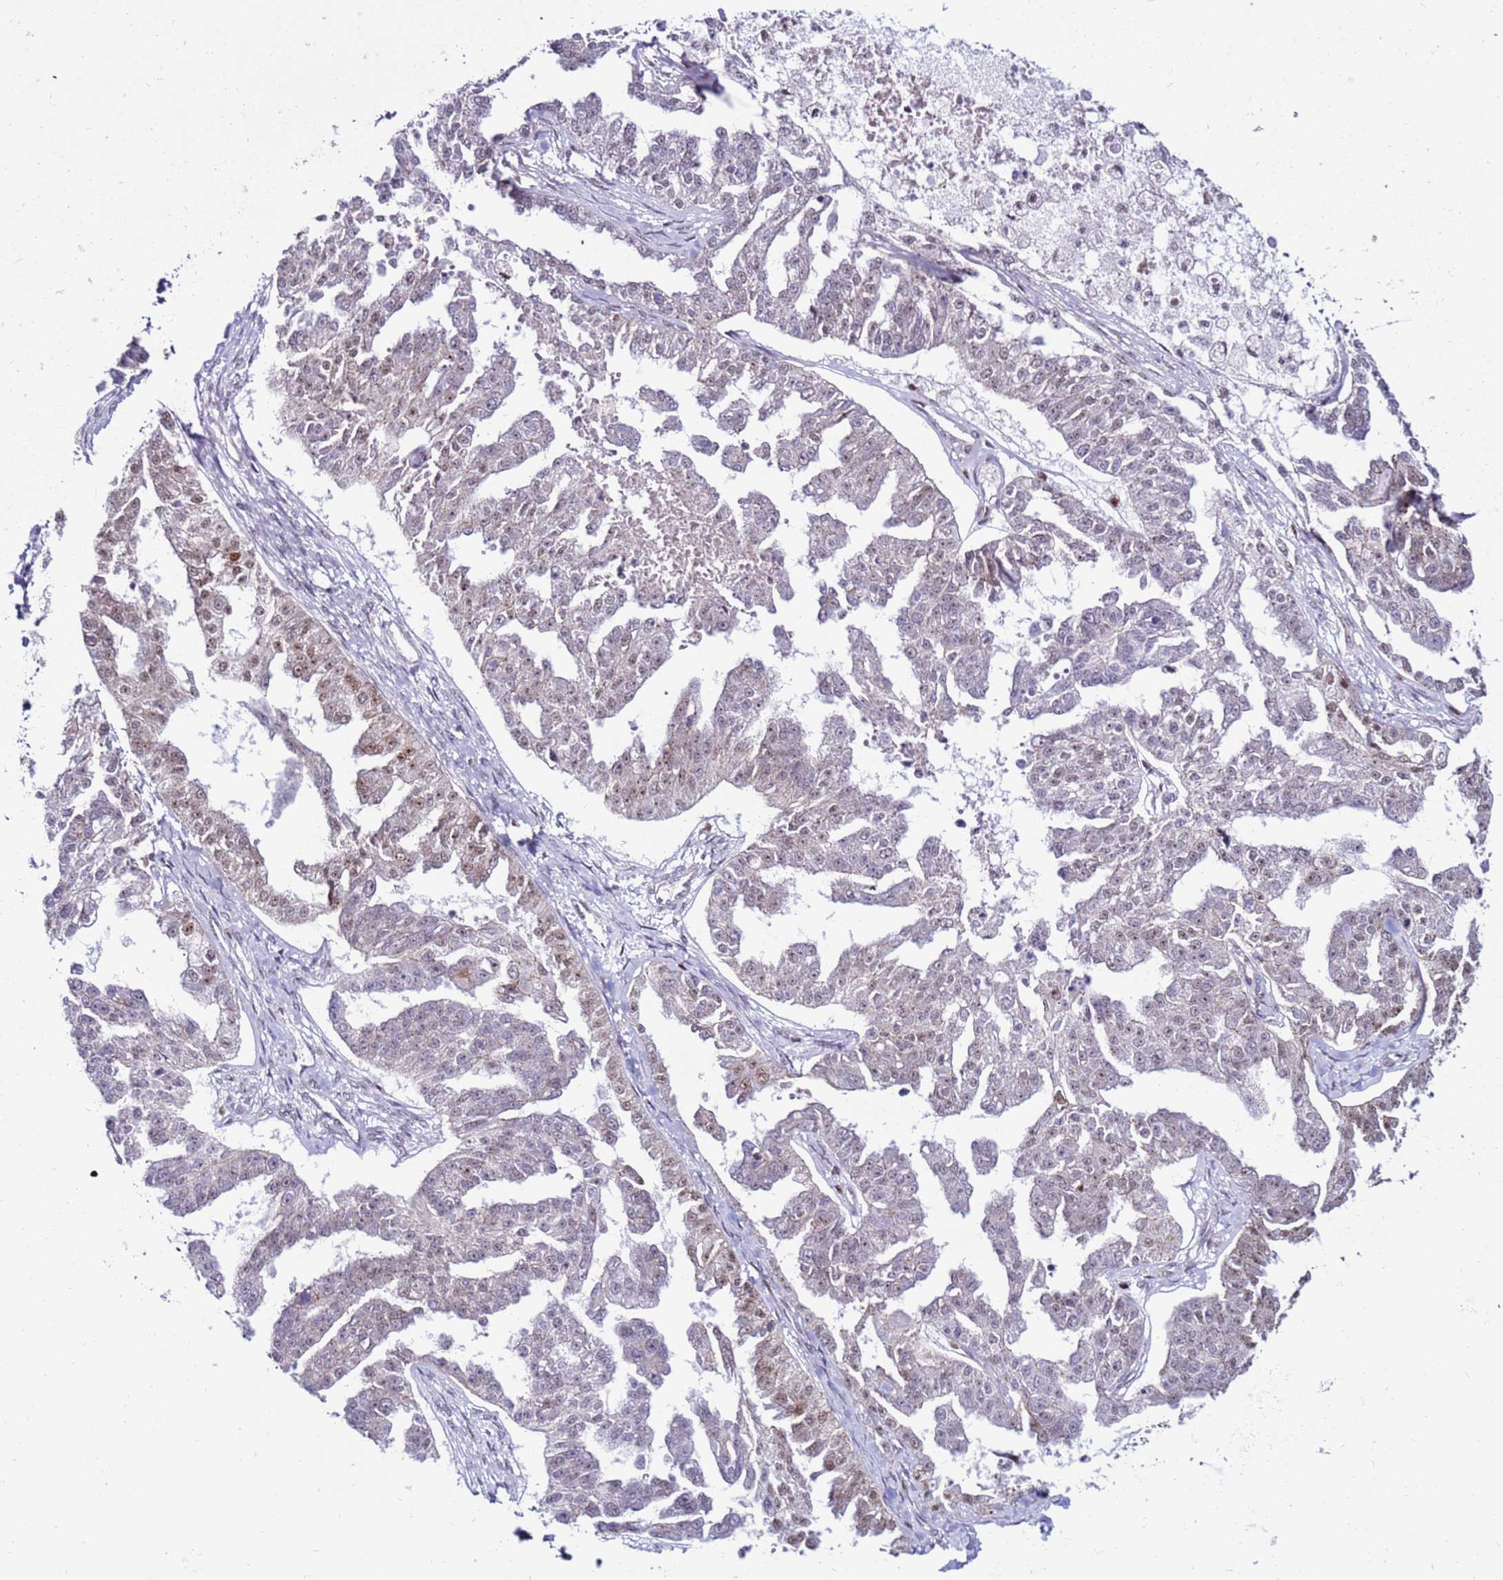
{"staining": {"intensity": "moderate", "quantity": "<25%", "location": "nuclear"}, "tissue": "ovarian cancer", "cell_type": "Tumor cells", "image_type": "cancer", "snomed": [{"axis": "morphology", "description": "Cystadenocarcinoma, serous, NOS"}, {"axis": "topography", "description": "Ovary"}], "caption": "Human serous cystadenocarcinoma (ovarian) stained for a protein (brown) demonstrates moderate nuclear positive expression in about <25% of tumor cells.", "gene": "KPNA4", "patient": {"sex": "female", "age": 58}}